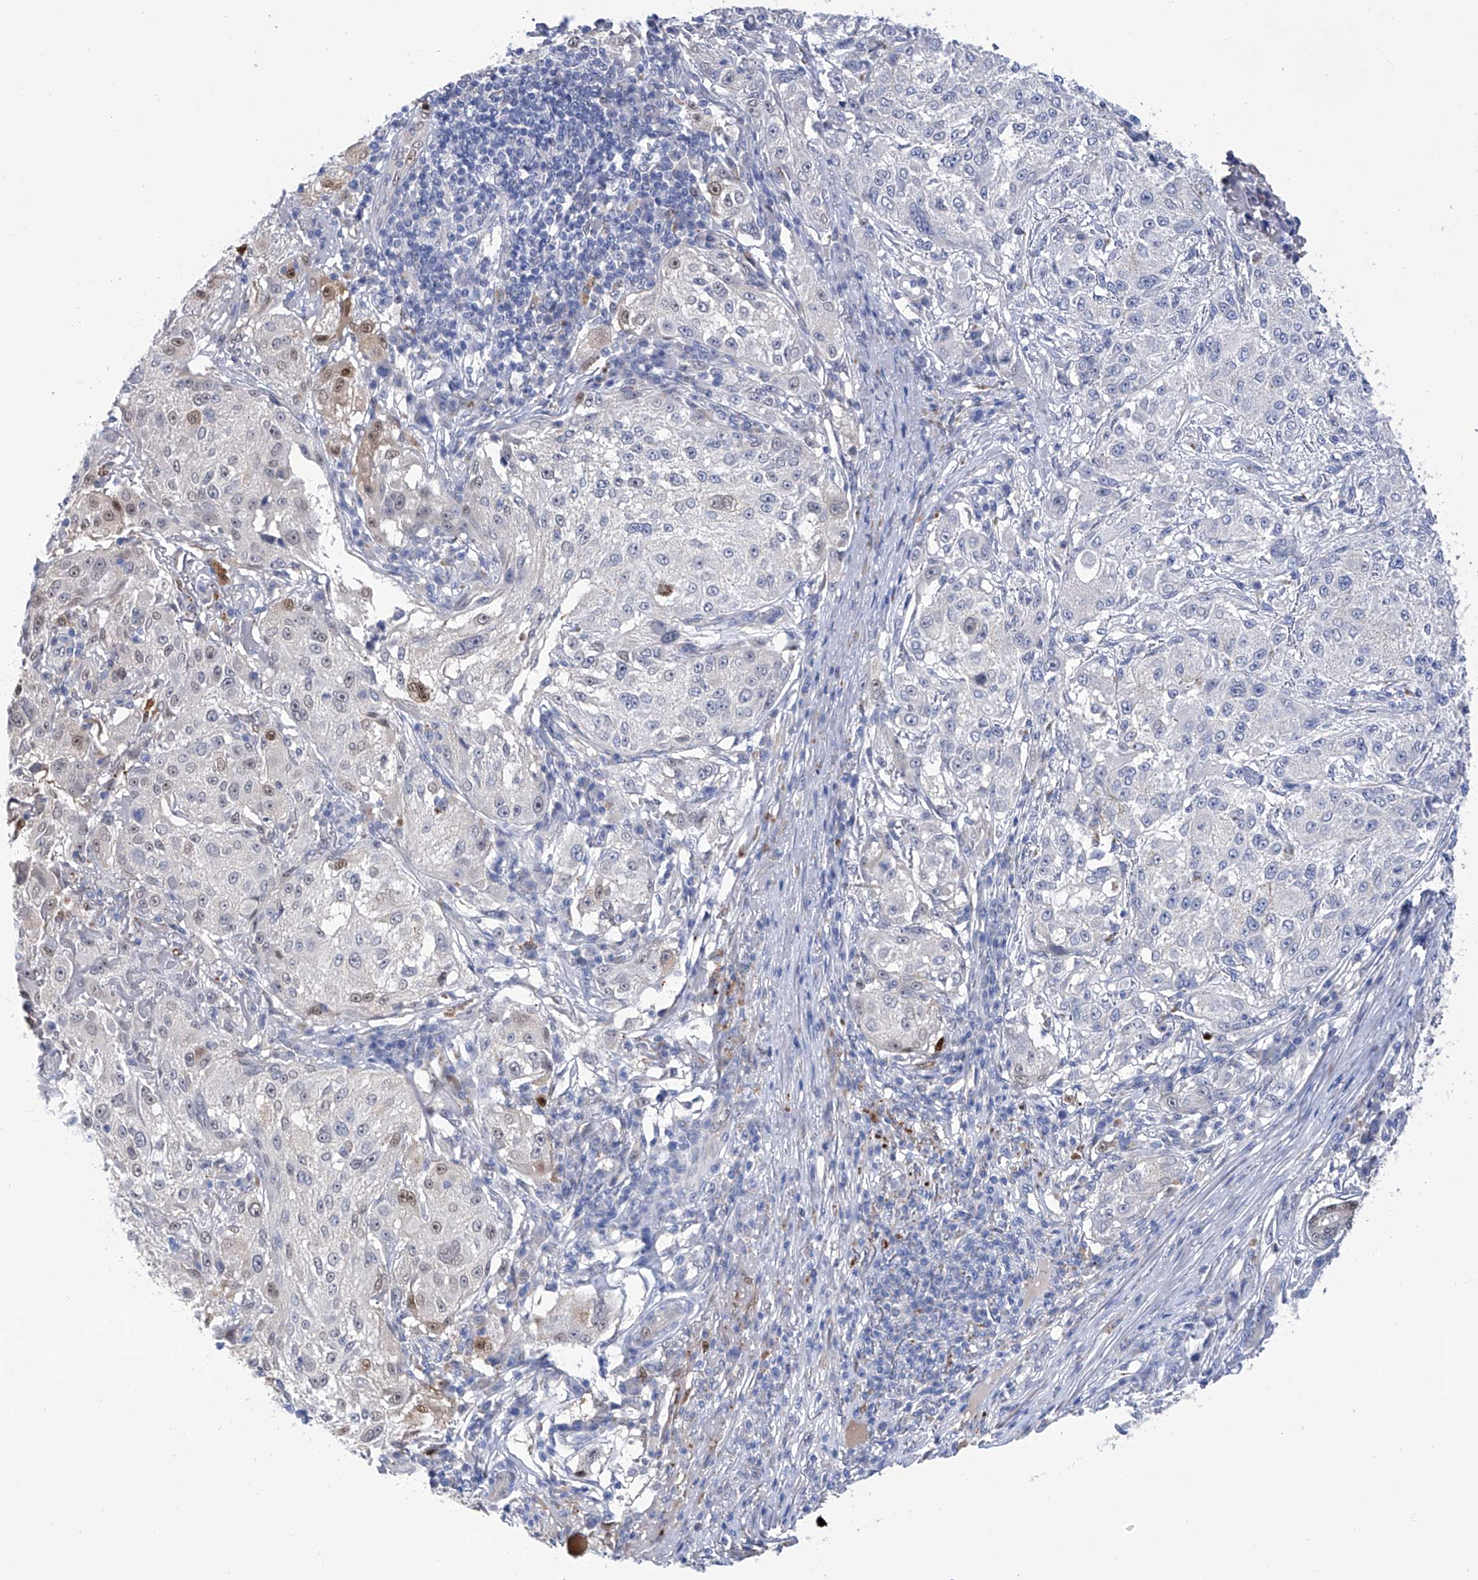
{"staining": {"intensity": "negative", "quantity": "none", "location": "none"}, "tissue": "melanoma", "cell_type": "Tumor cells", "image_type": "cancer", "snomed": [{"axis": "morphology", "description": "Necrosis, NOS"}, {"axis": "morphology", "description": "Malignant melanoma, NOS"}, {"axis": "topography", "description": "Skin"}], "caption": "Immunohistochemical staining of human malignant melanoma shows no significant positivity in tumor cells.", "gene": "PHF20", "patient": {"sex": "female", "age": 87}}